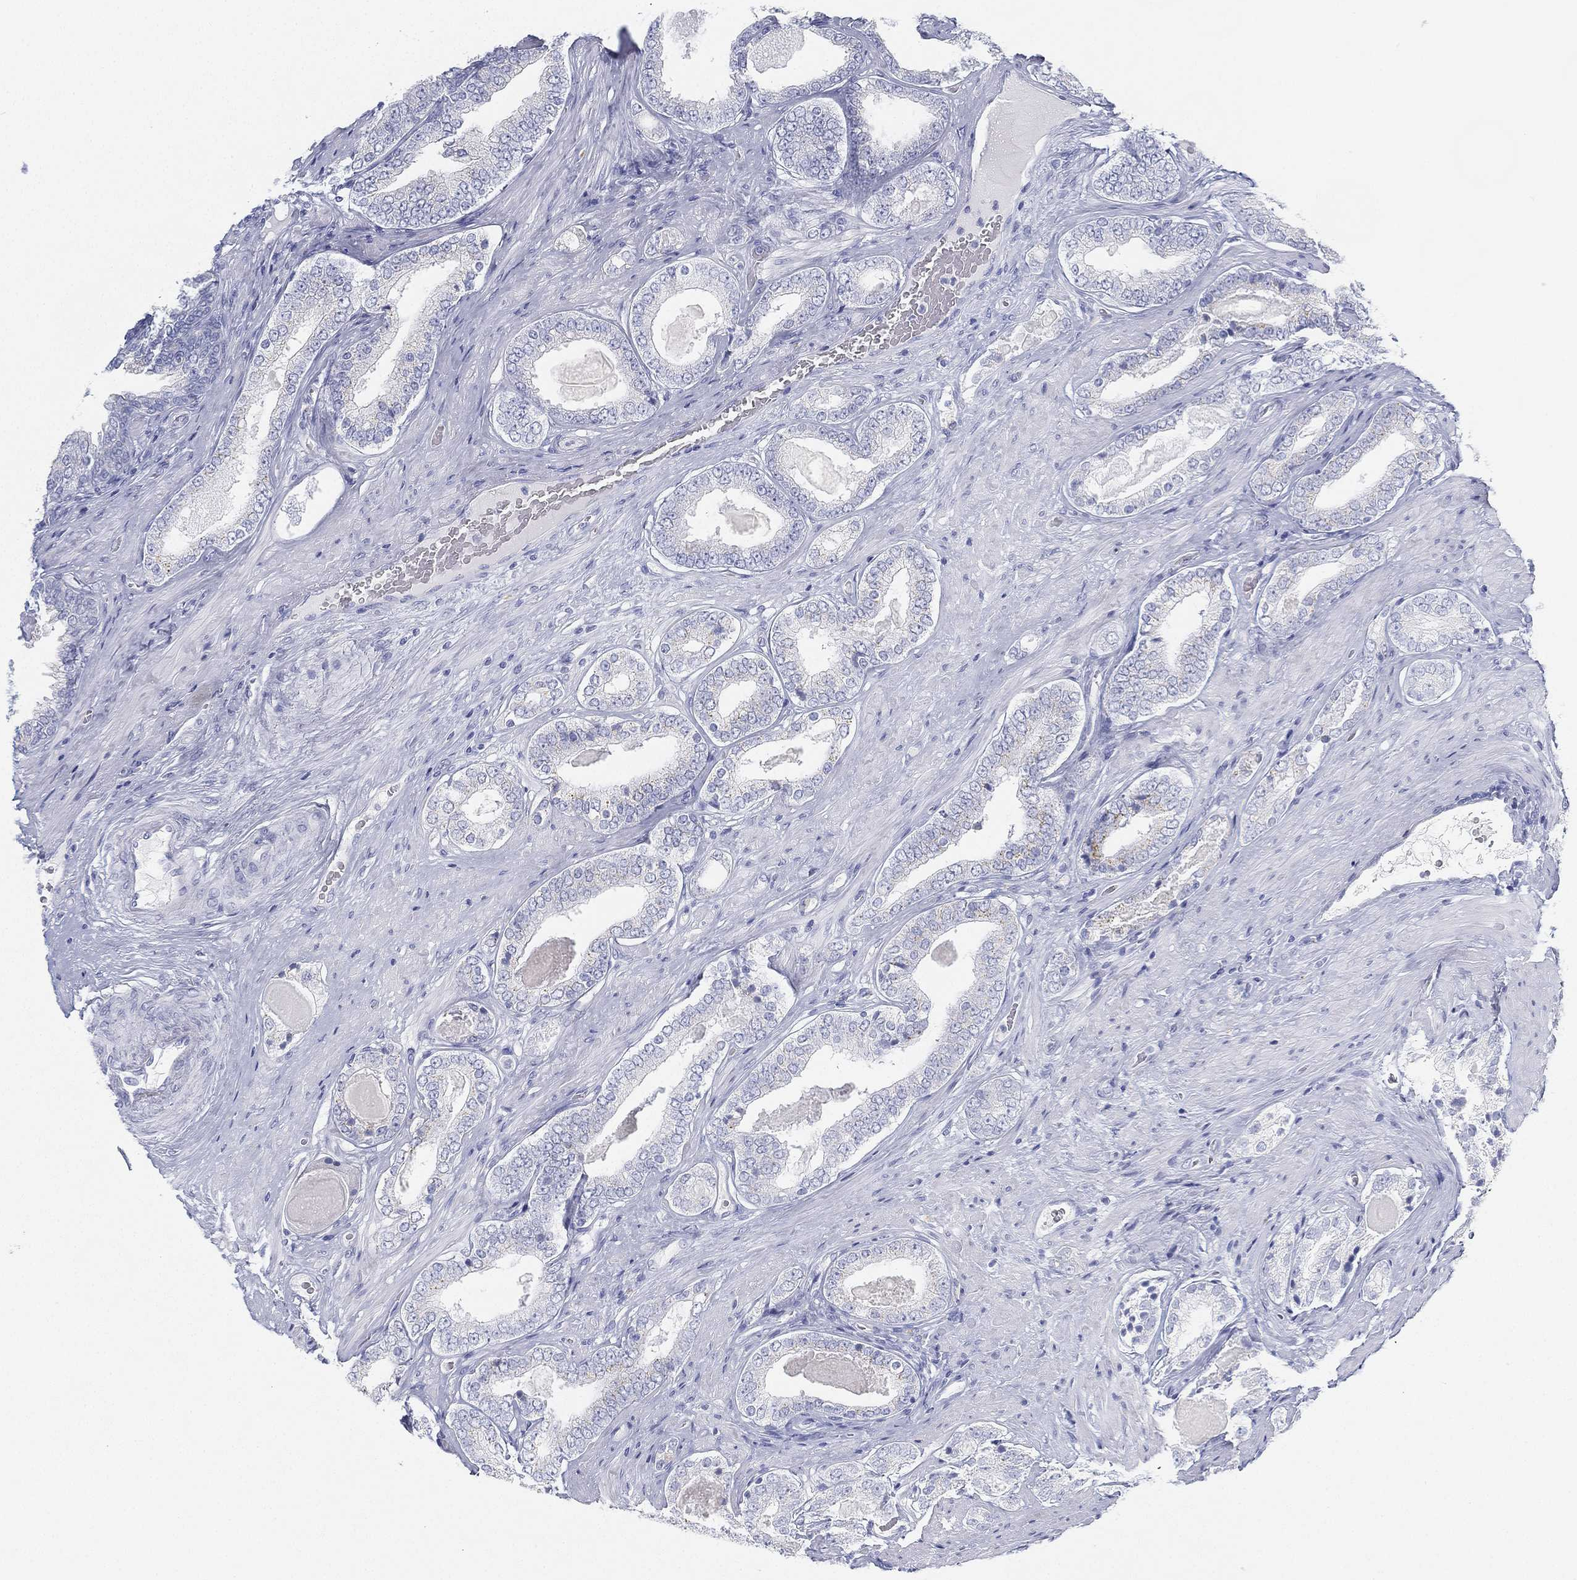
{"staining": {"intensity": "negative", "quantity": "none", "location": "none"}, "tissue": "prostate cancer", "cell_type": "Tumor cells", "image_type": "cancer", "snomed": [{"axis": "morphology", "description": "Adenocarcinoma, Low grade"}, {"axis": "topography", "description": "Prostate and seminal vesicle, NOS"}], "caption": "DAB immunohistochemical staining of prostate cancer reveals no significant staining in tumor cells.", "gene": "GPR61", "patient": {"sex": "male", "age": 61}}